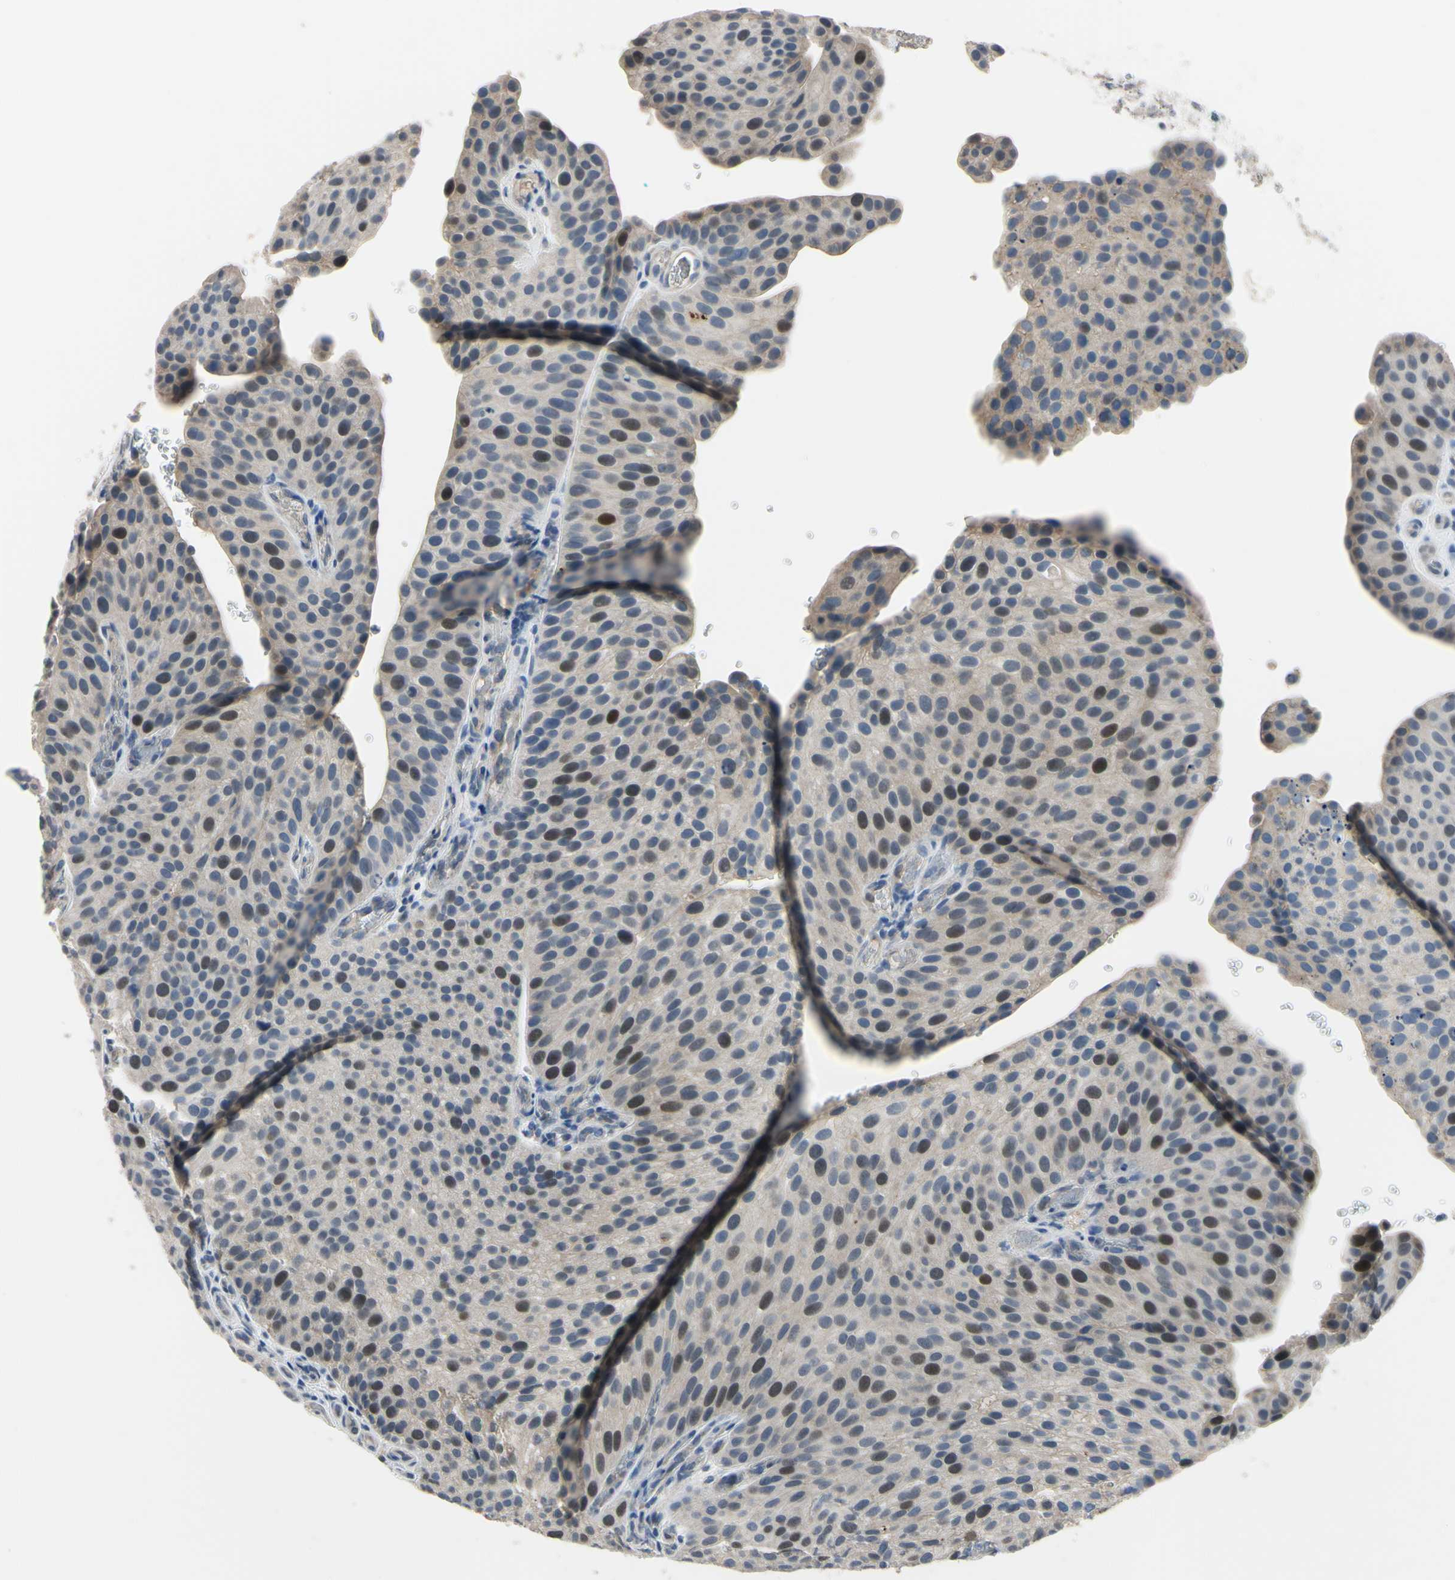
{"staining": {"intensity": "negative", "quantity": "none", "location": "none"}, "tissue": "urothelial cancer", "cell_type": "Tumor cells", "image_type": "cancer", "snomed": [{"axis": "morphology", "description": "Urothelial carcinoma, Low grade"}, {"axis": "topography", "description": "Smooth muscle"}, {"axis": "topography", "description": "Urinary bladder"}], "caption": "A photomicrograph of urothelial cancer stained for a protein reveals no brown staining in tumor cells.", "gene": "LHX9", "patient": {"sex": "male", "age": 60}}